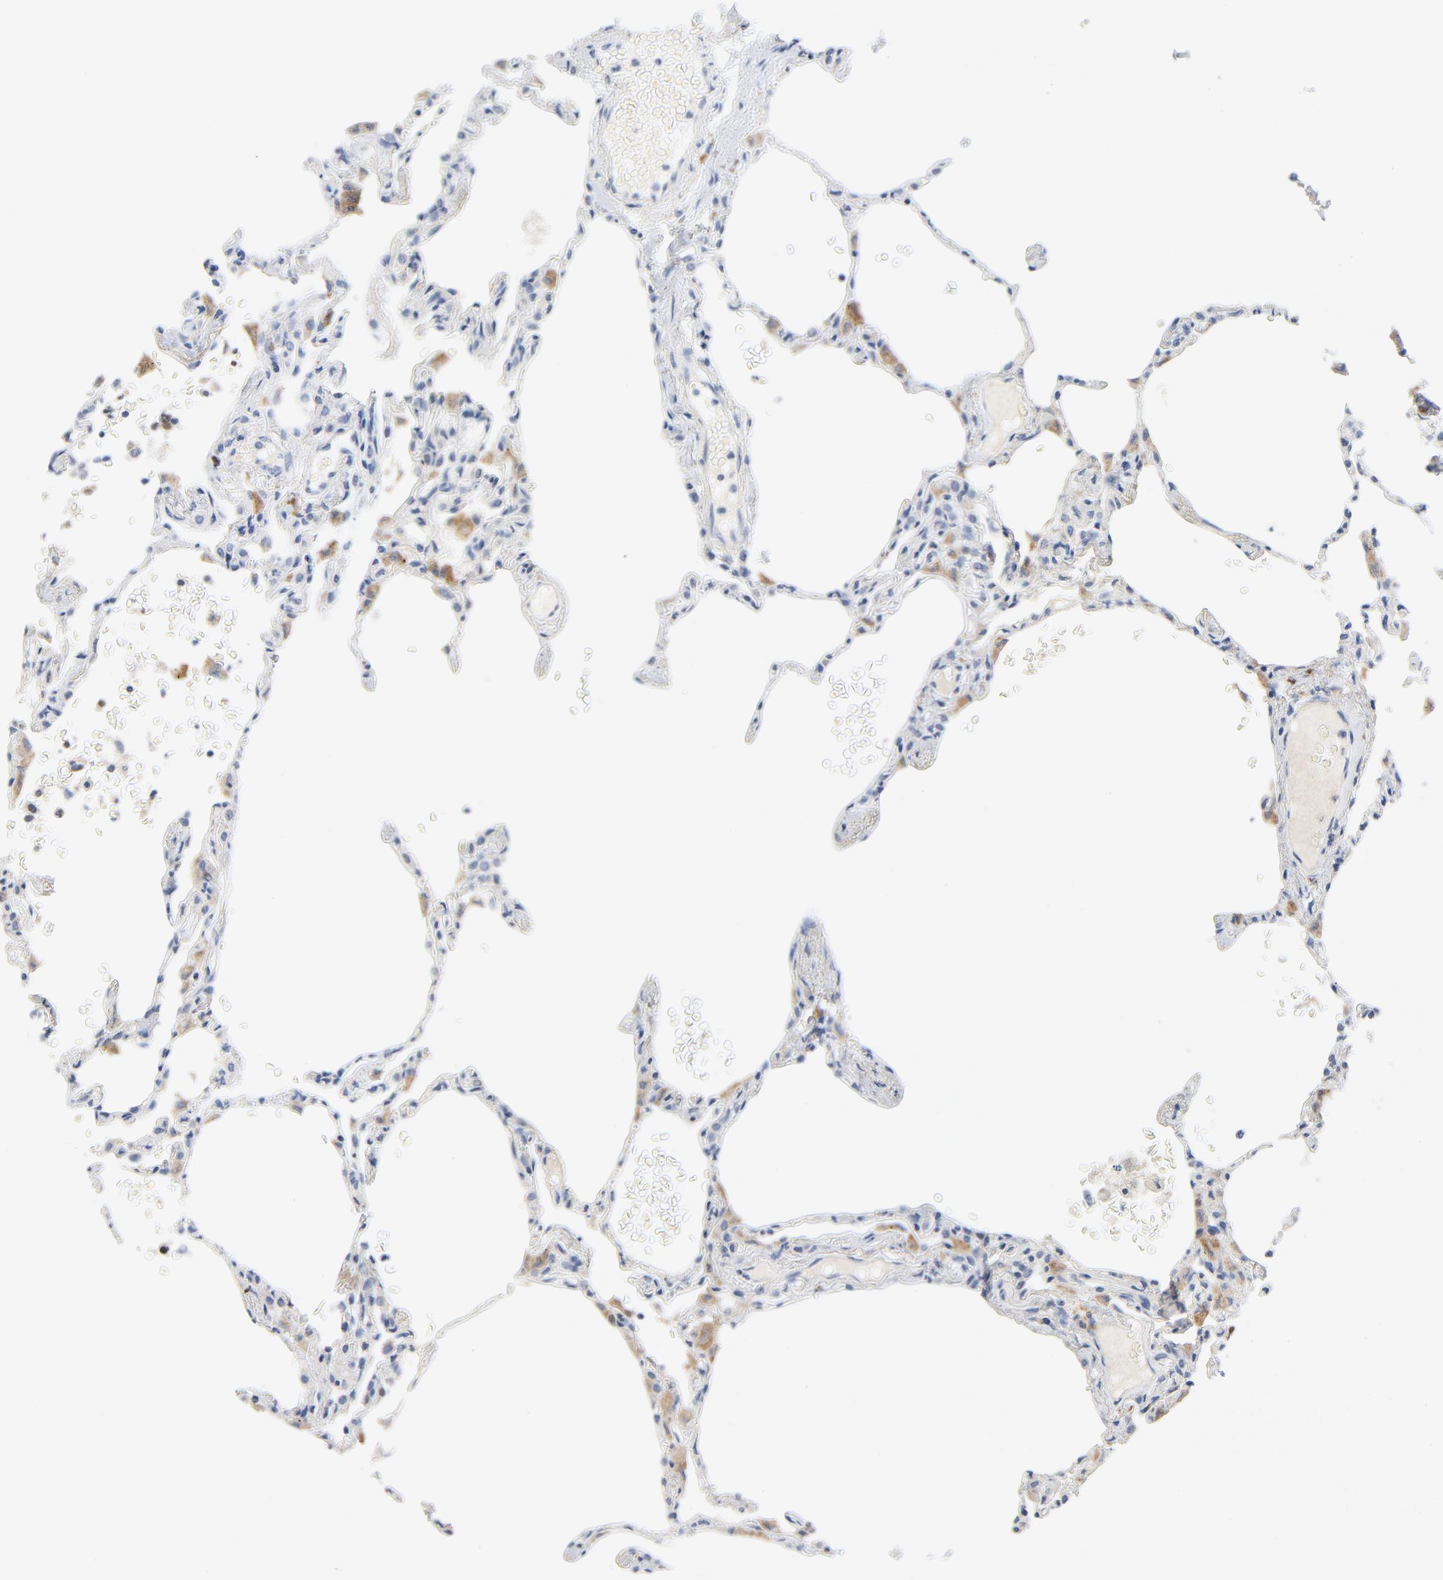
{"staining": {"intensity": "negative", "quantity": "none", "location": "none"}, "tissue": "lung", "cell_type": "Alveolar cells", "image_type": "normal", "snomed": [{"axis": "morphology", "description": "Normal tissue, NOS"}, {"axis": "topography", "description": "Lung"}], "caption": "This is an immunohistochemistry image of benign human lung. There is no staining in alveolar cells.", "gene": "BIRC5", "patient": {"sex": "female", "age": 49}}